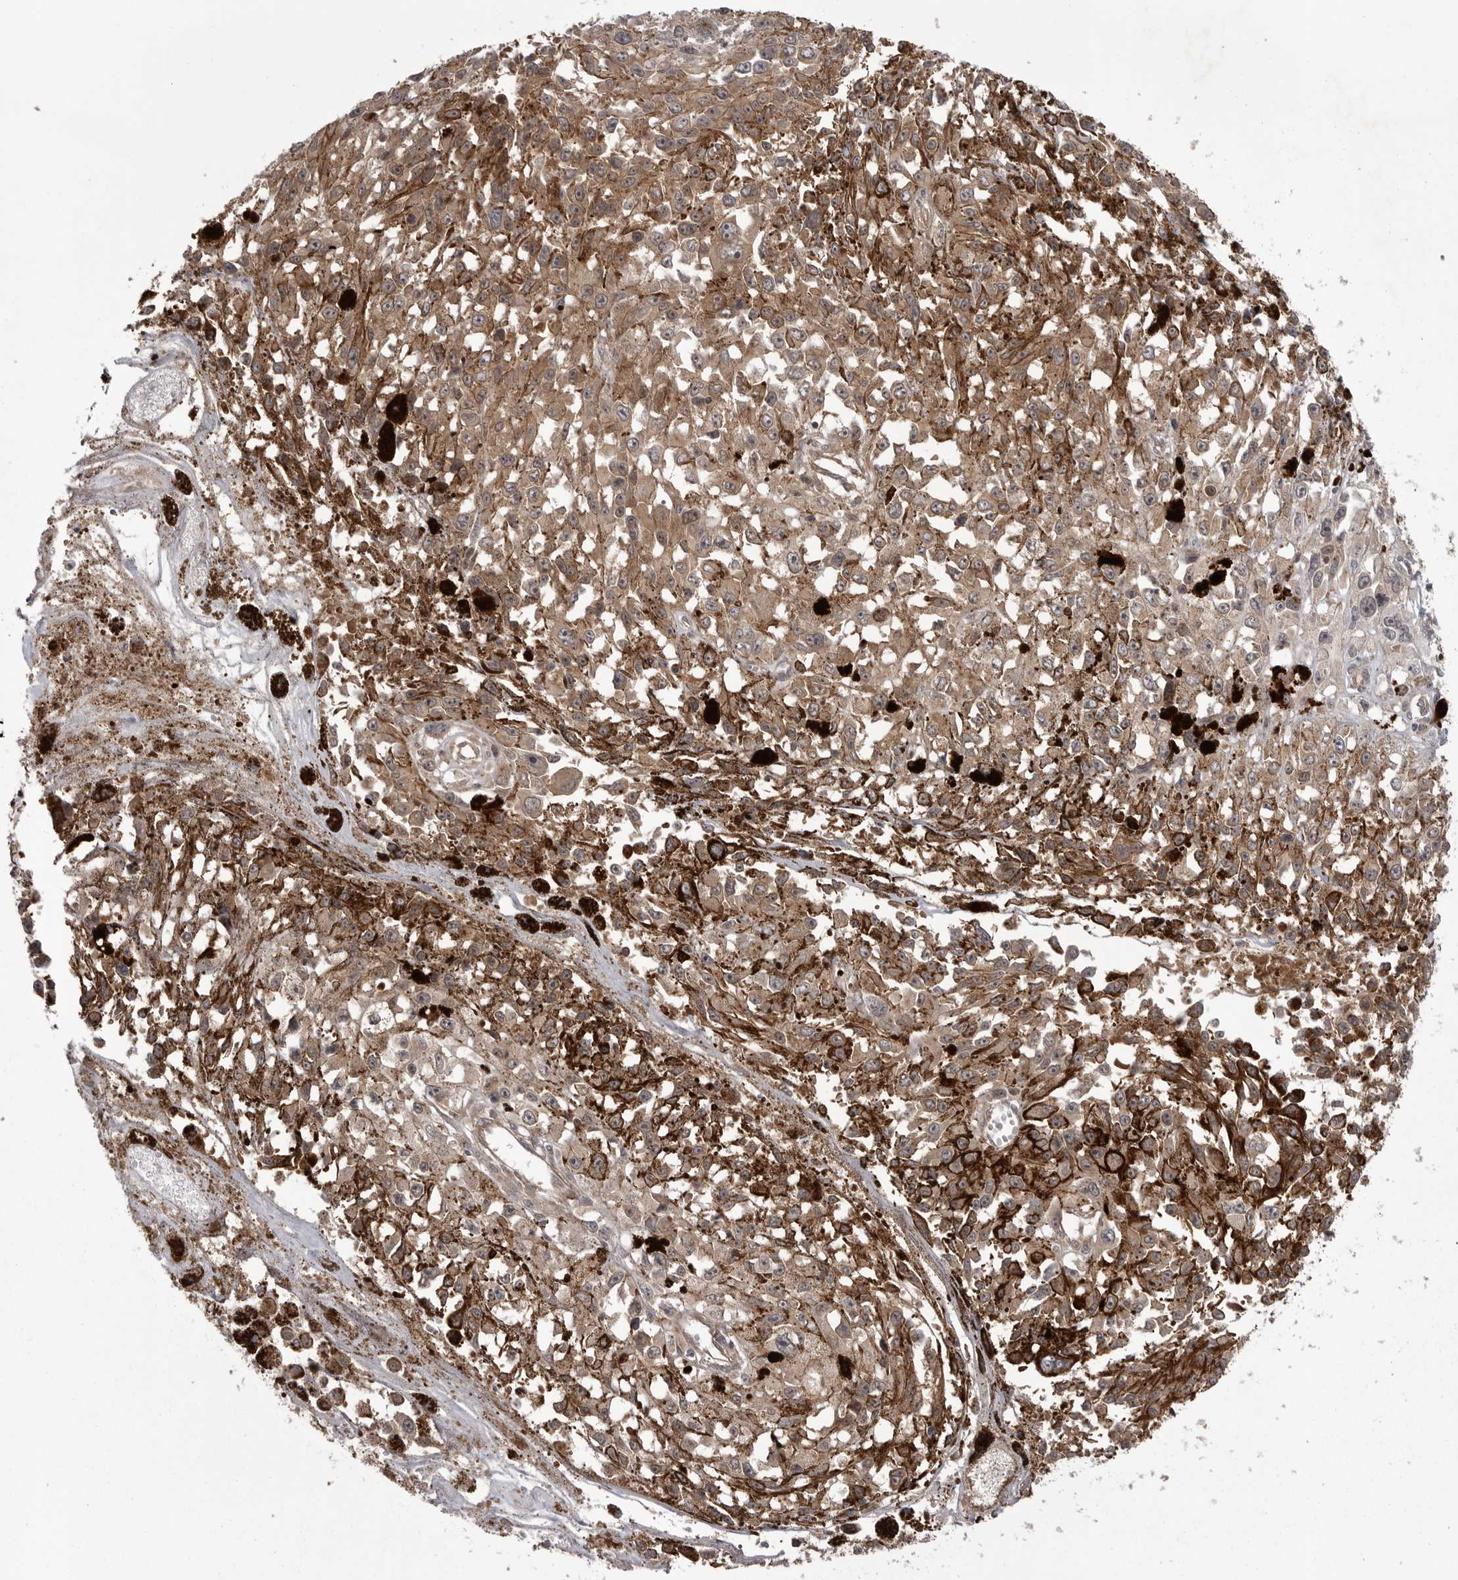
{"staining": {"intensity": "moderate", "quantity": ">75%", "location": "cytoplasmic/membranous"}, "tissue": "melanoma", "cell_type": "Tumor cells", "image_type": "cancer", "snomed": [{"axis": "morphology", "description": "Malignant melanoma, Metastatic site"}, {"axis": "topography", "description": "Lymph node"}], "caption": "Melanoma stained for a protein reveals moderate cytoplasmic/membranous positivity in tumor cells. (DAB (3,3'-diaminobenzidine) = brown stain, brightfield microscopy at high magnification).", "gene": "STK24", "patient": {"sex": "male", "age": 59}}